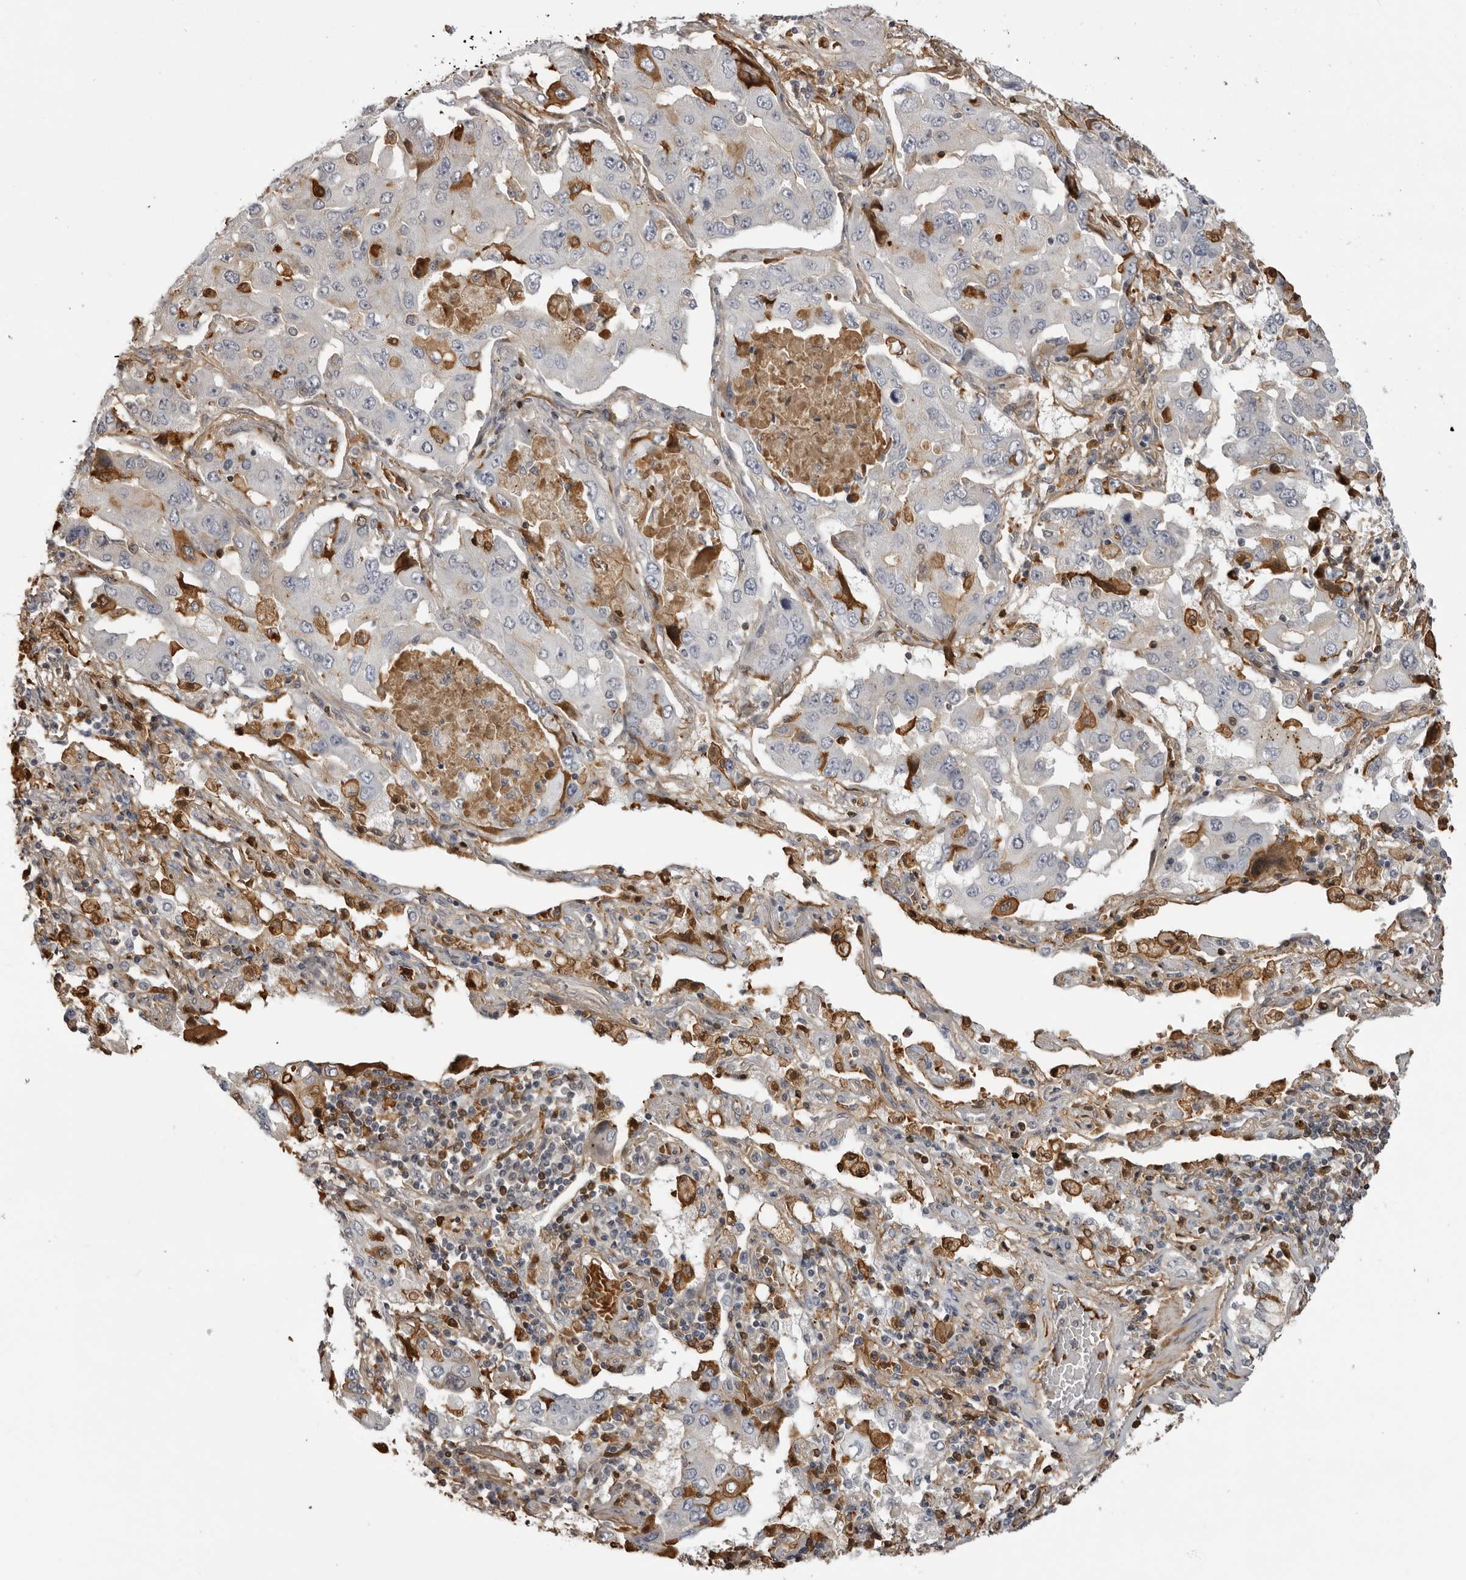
{"staining": {"intensity": "negative", "quantity": "none", "location": "none"}, "tissue": "lung cancer", "cell_type": "Tumor cells", "image_type": "cancer", "snomed": [{"axis": "morphology", "description": "Adenocarcinoma, NOS"}, {"axis": "topography", "description": "Lung"}], "caption": "Lung cancer (adenocarcinoma) stained for a protein using immunohistochemistry reveals no positivity tumor cells.", "gene": "PLEKHF2", "patient": {"sex": "female", "age": 65}}